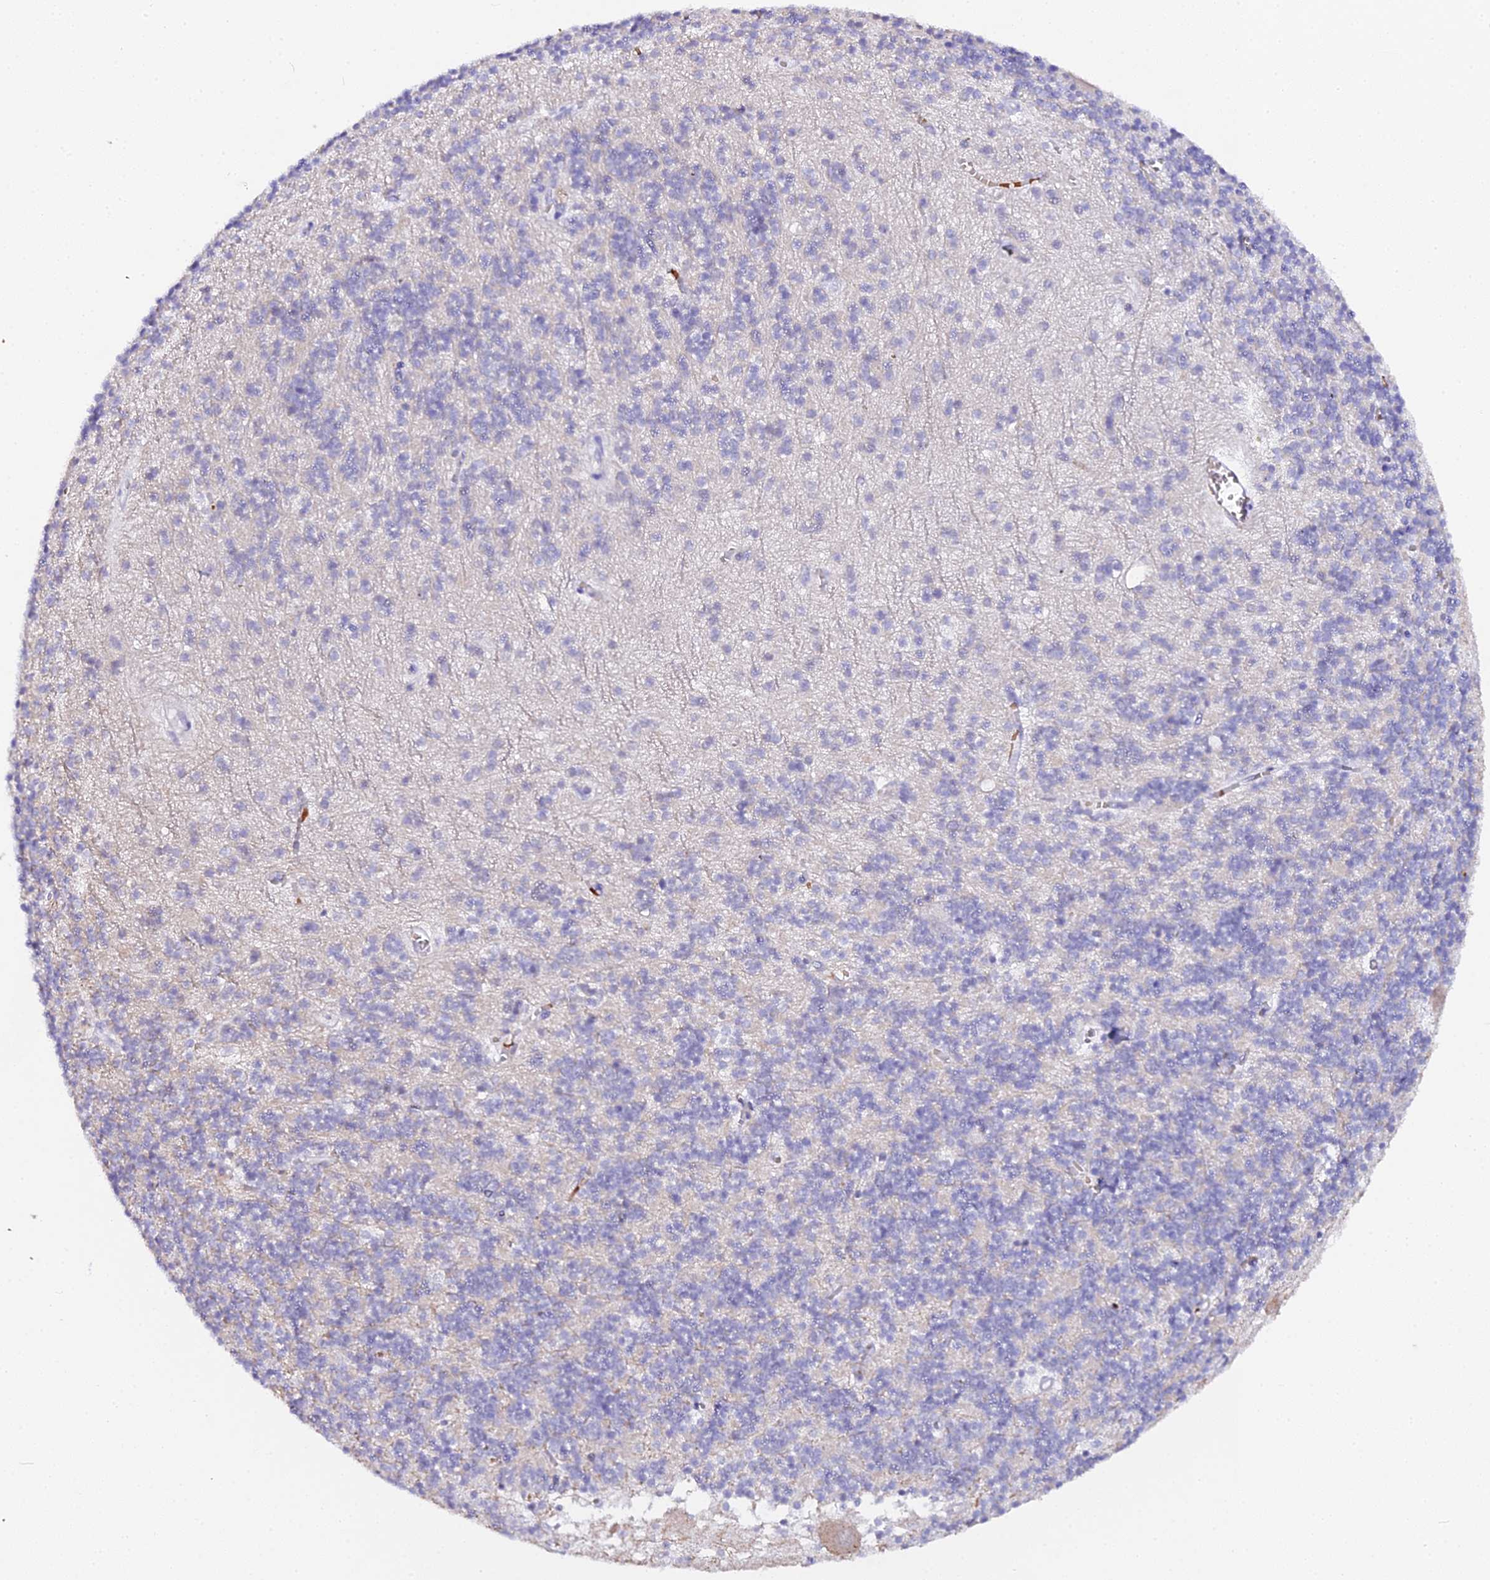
{"staining": {"intensity": "negative", "quantity": "none", "location": "none"}, "tissue": "cerebellum", "cell_type": "Cells in granular layer", "image_type": "normal", "snomed": [{"axis": "morphology", "description": "Normal tissue, NOS"}, {"axis": "topography", "description": "Cerebellum"}], "caption": "This is an immunohistochemistry micrograph of normal cerebellum. There is no staining in cells in granular layer.", "gene": "CFAP45", "patient": {"sex": "male", "age": 54}}